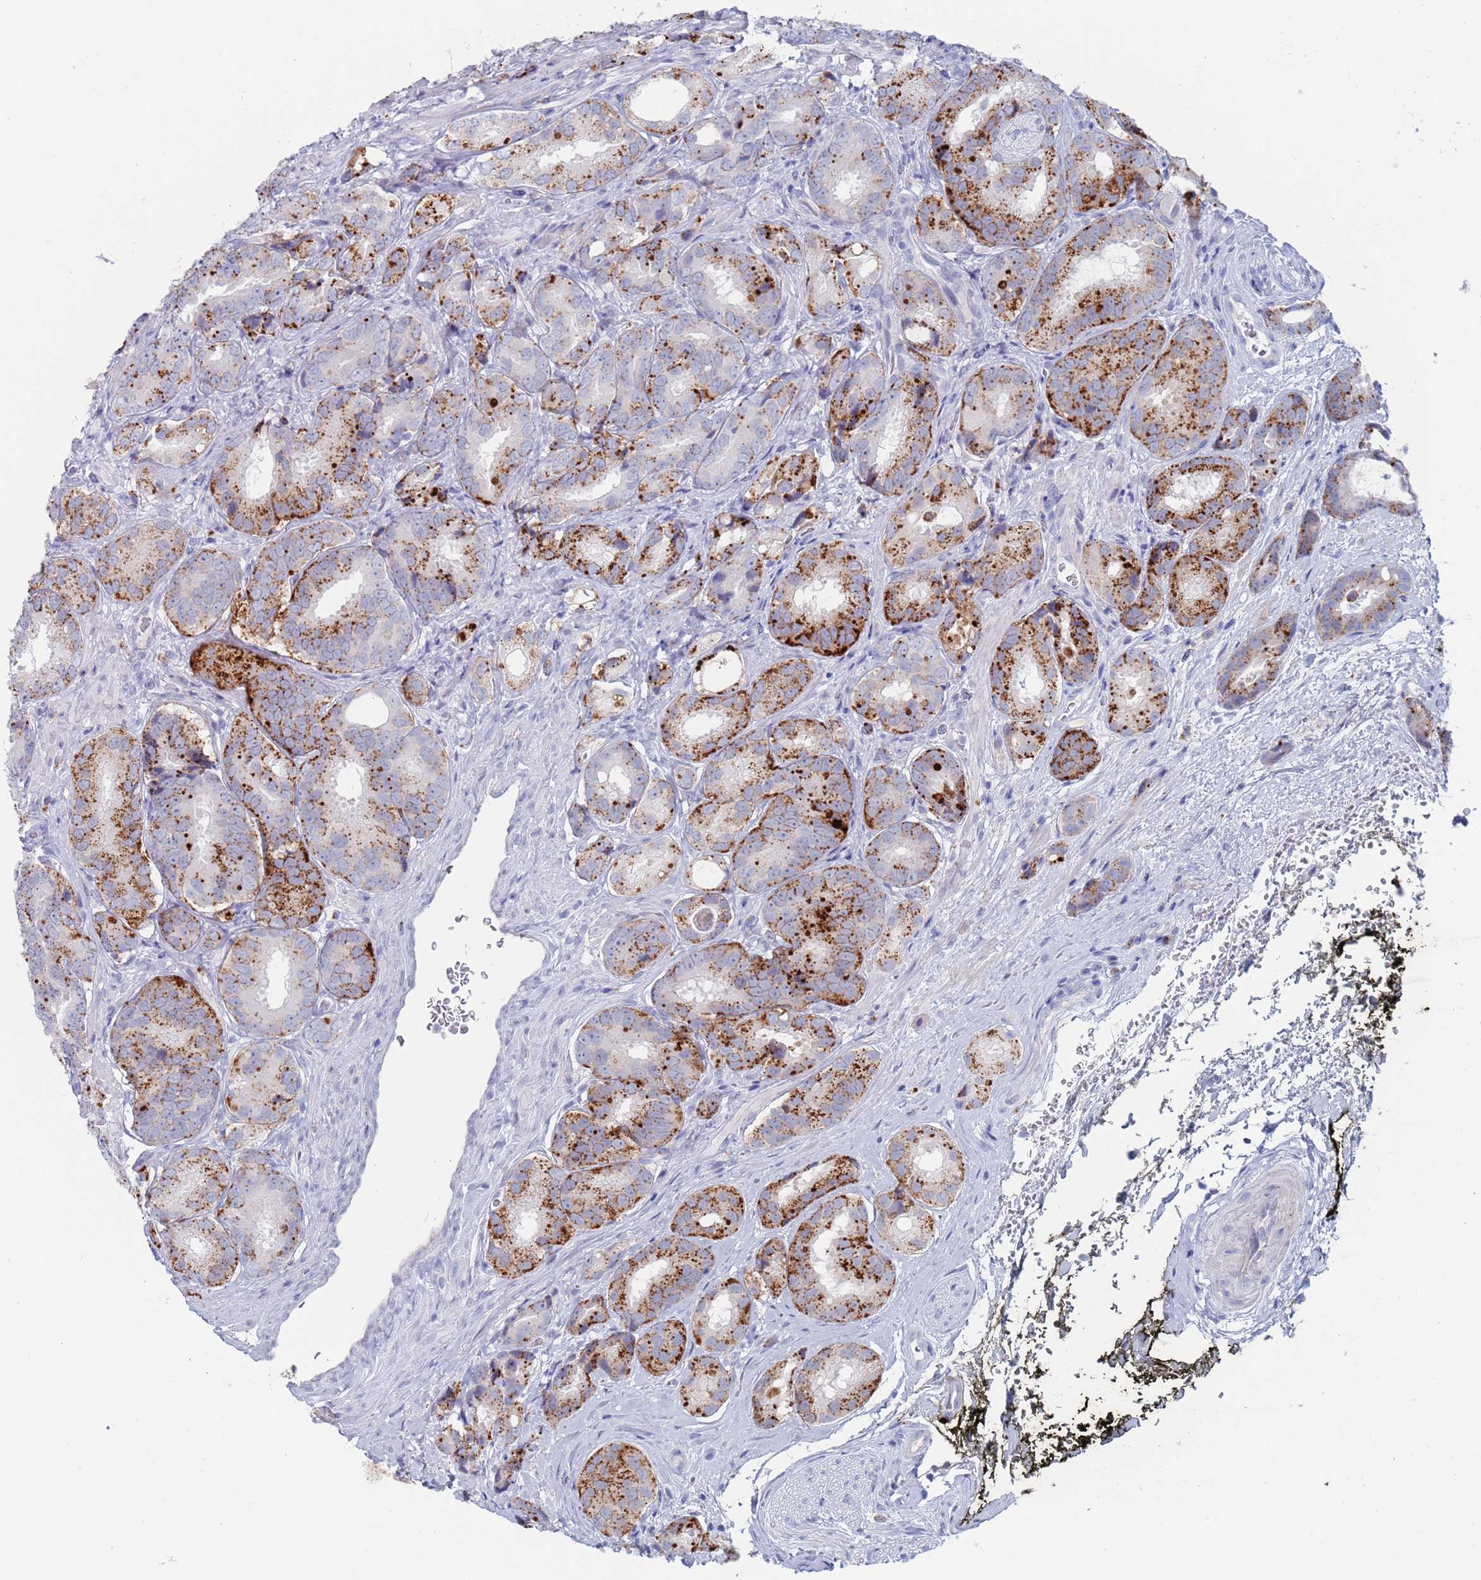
{"staining": {"intensity": "strong", "quantity": "25%-75%", "location": "cytoplasmic/membranous"}, "tissue": "prostate cancer", "cell_type": "Tumor cells", "image_type": "cancer", "snomed": [{"axis": "morphology", "description": "Adenocarcinoma, High grade"}, {"axis": "topography", "description": "Prostate"}], "caption": "IHC image of prostate adenocarcinoma (high-grade) stained for a protein (brown), which demonstrates high levels of strong cytoplasmic/membranous positivity in about 25%-75% of tumor cells.", "gene": "FUCA1", "patient": {"sex": "male", "age": 71}}